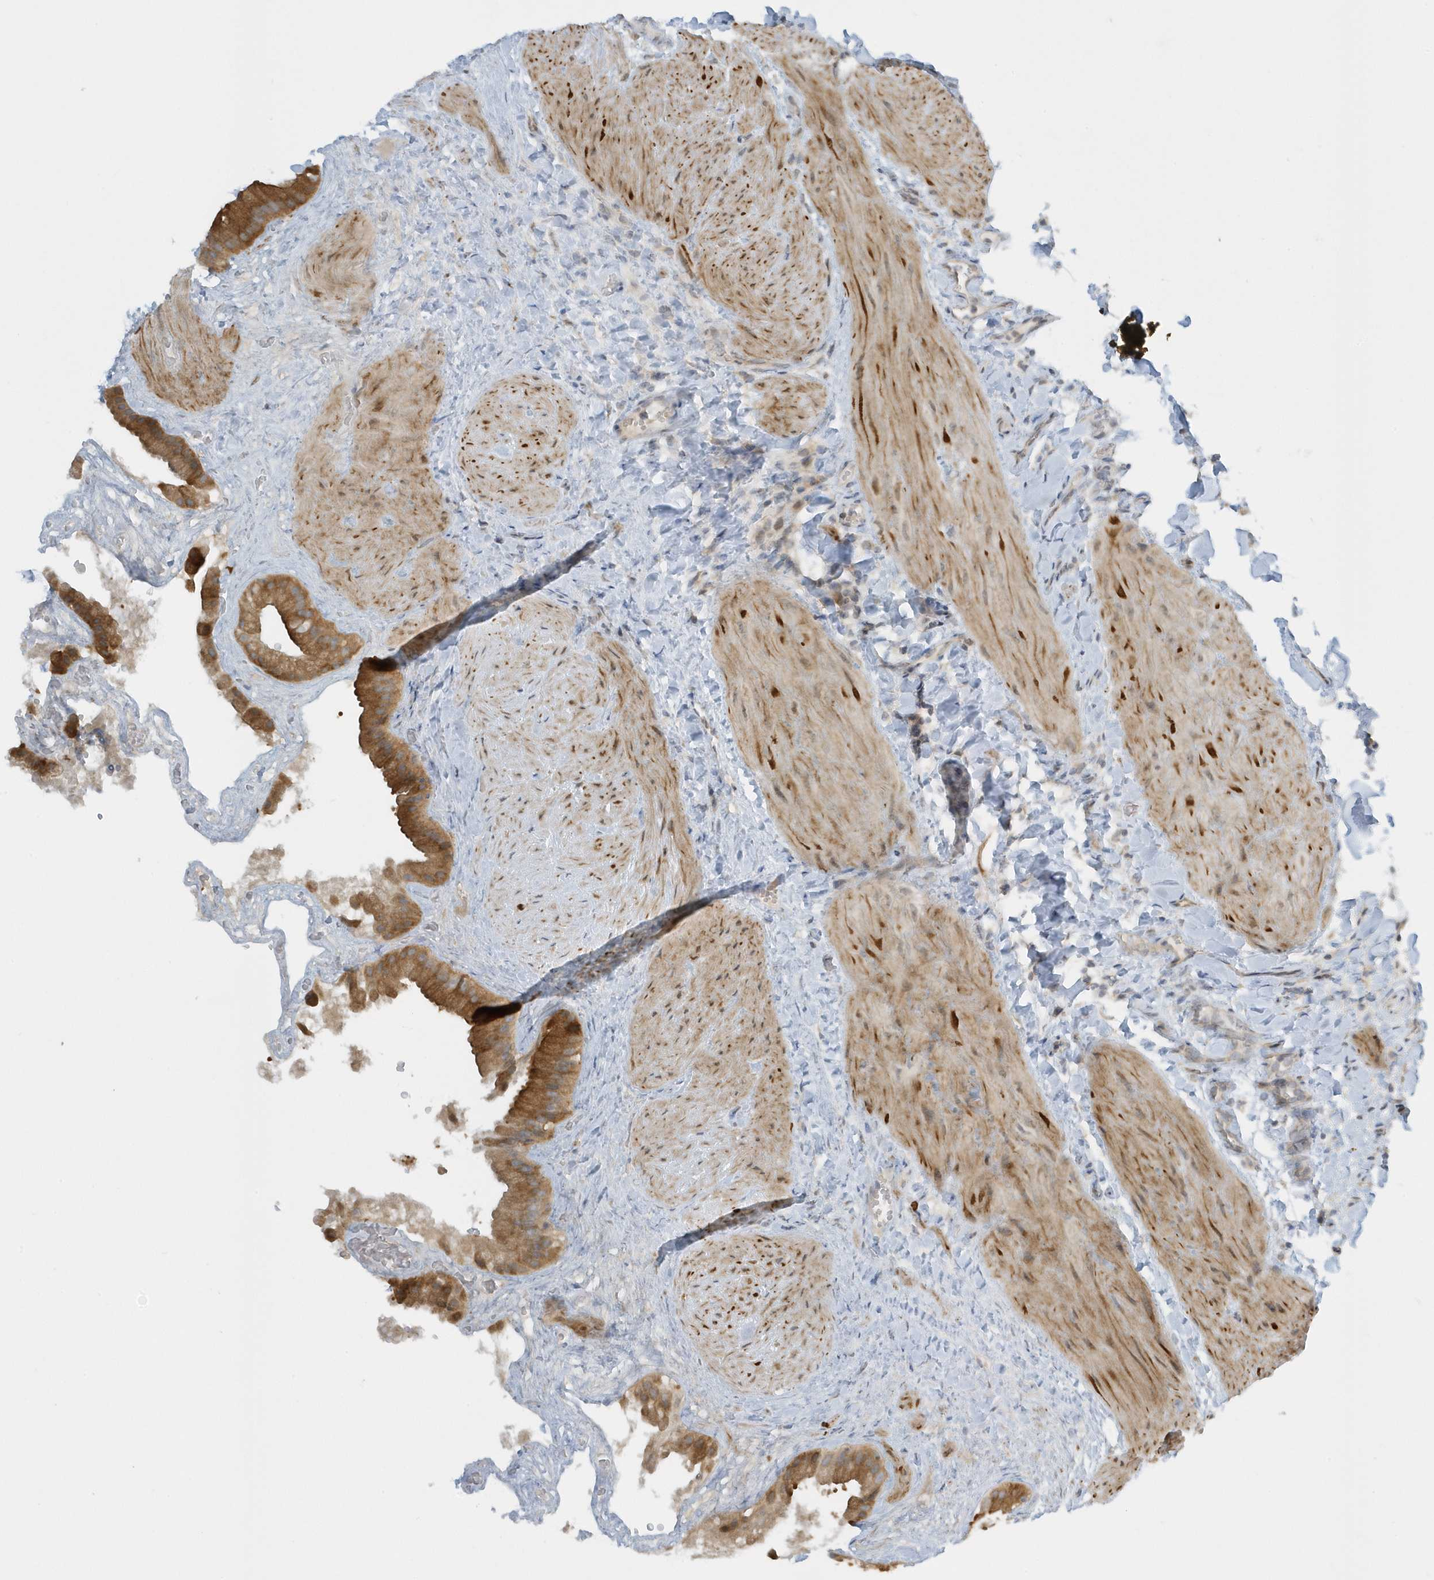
{"staining": {"intensity": "strong", "quantity": ">75%", "location": "cytoplasmic/membranous"}, "tissue": "gallbladder", "cell_type": "Glandular cells", "image_type": "normal", "snomed": [{"axis": "morphology", "description": "Normal tissue, NOS"}, {"axis": "topography", "description": "Gallbladder"}], "caption": "A brown stain highlights strong cytoplasmic/membranous positivity of a protein in glandular cells of benign gallbladder. The staining was performed using DAB to visualize the protein expression in brown, while the nuclei were stained in blue with hematoxylin (Magnification: 20x).", "gene": "SCN3A", "patient": {"sex": "male", "age": 55}}